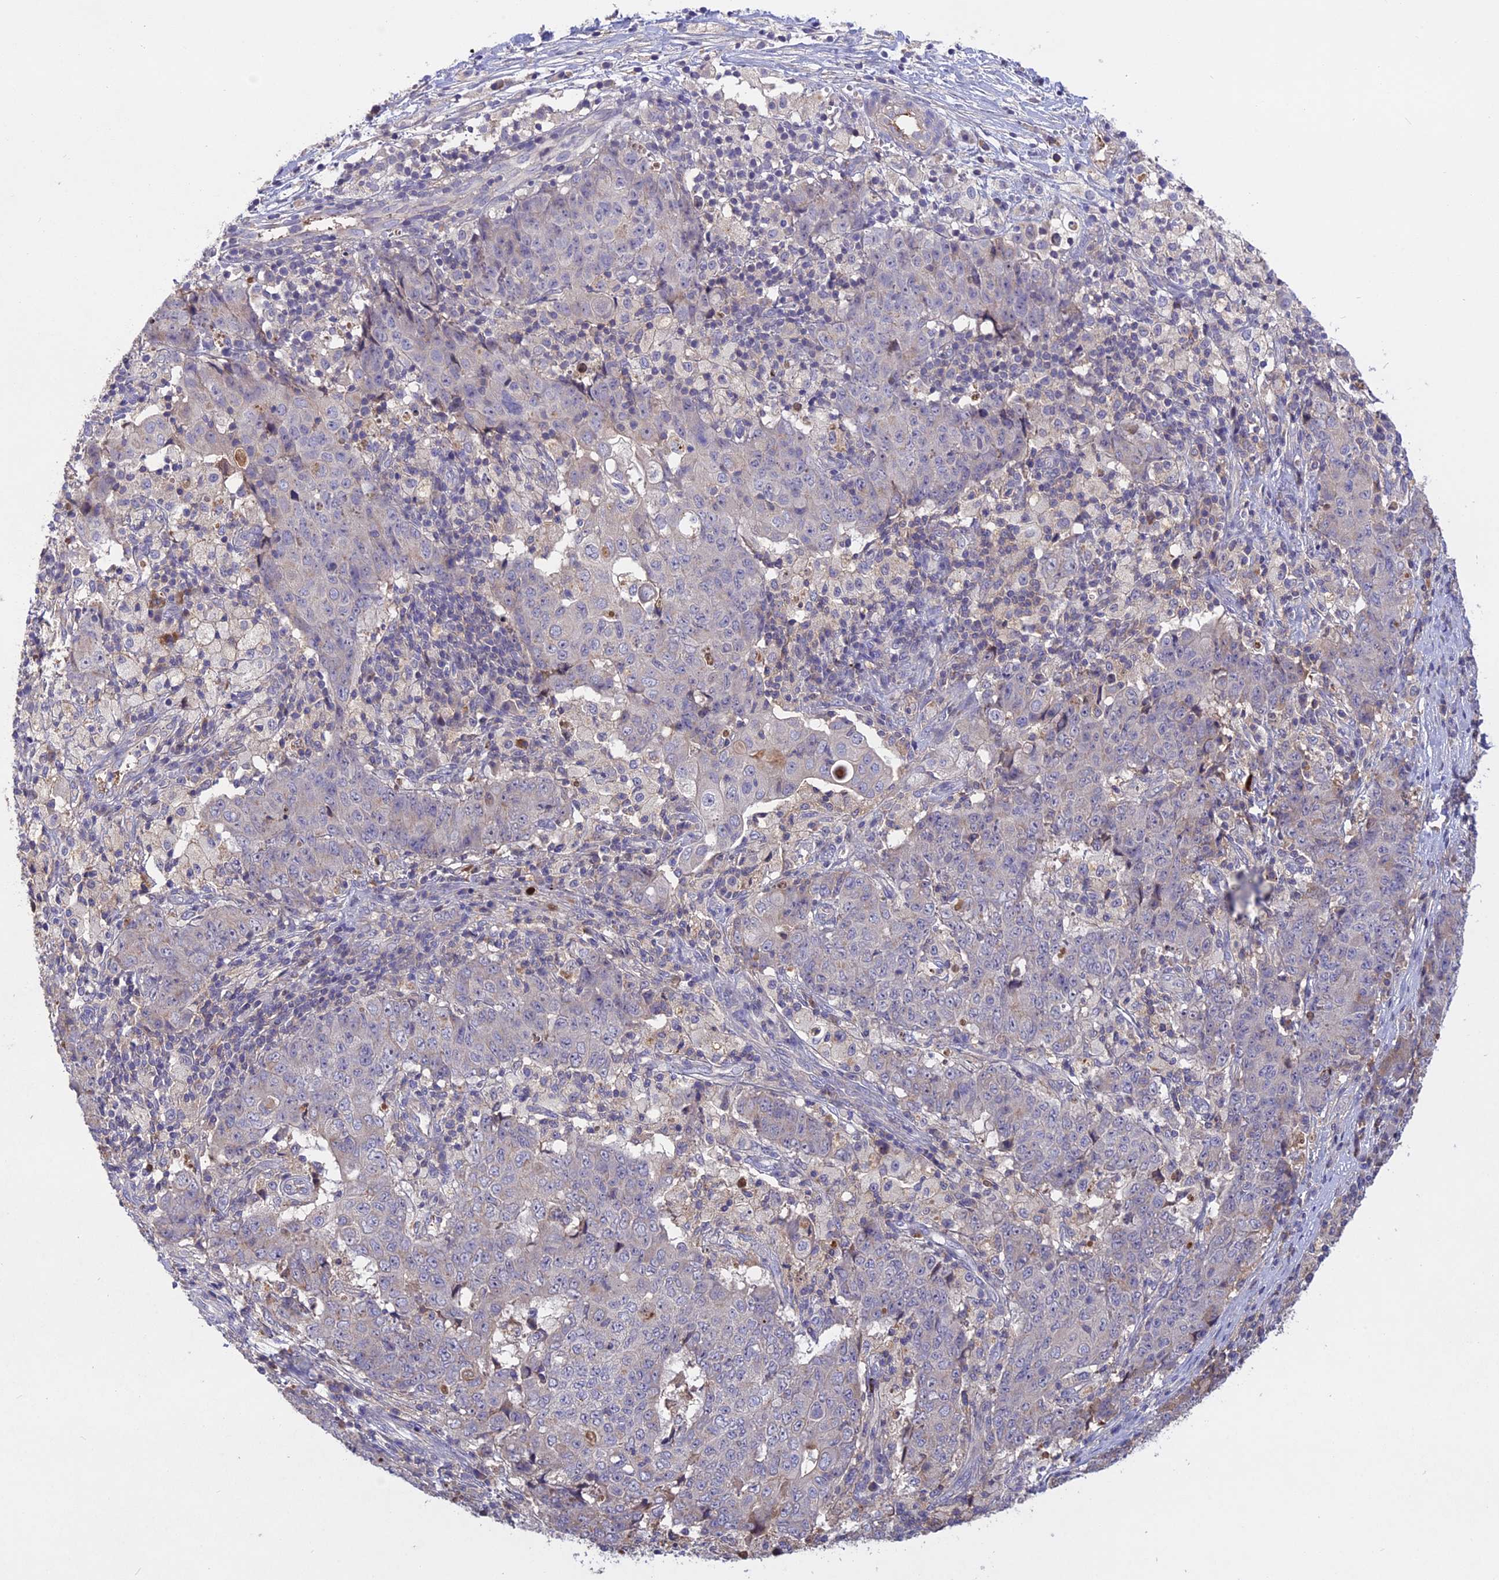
{"staining": {"intensity": "negative", "quantity": "none", "location": "none"}, "tissue": "ovarian cancer", "cell_type": "Tumor cells", "image_type": "cancer", "snomed": [{"axis": "morphology", "description": "Carcinoma, endometroid"}, {"axis": "topography", "description": "Ovary"}], "caption": "The image exhibits no significant staining in tumor cells of endometroid carcinoma (ovarian).", "gene": "ADO", "patient": {"sex": "female", "age": 42}}